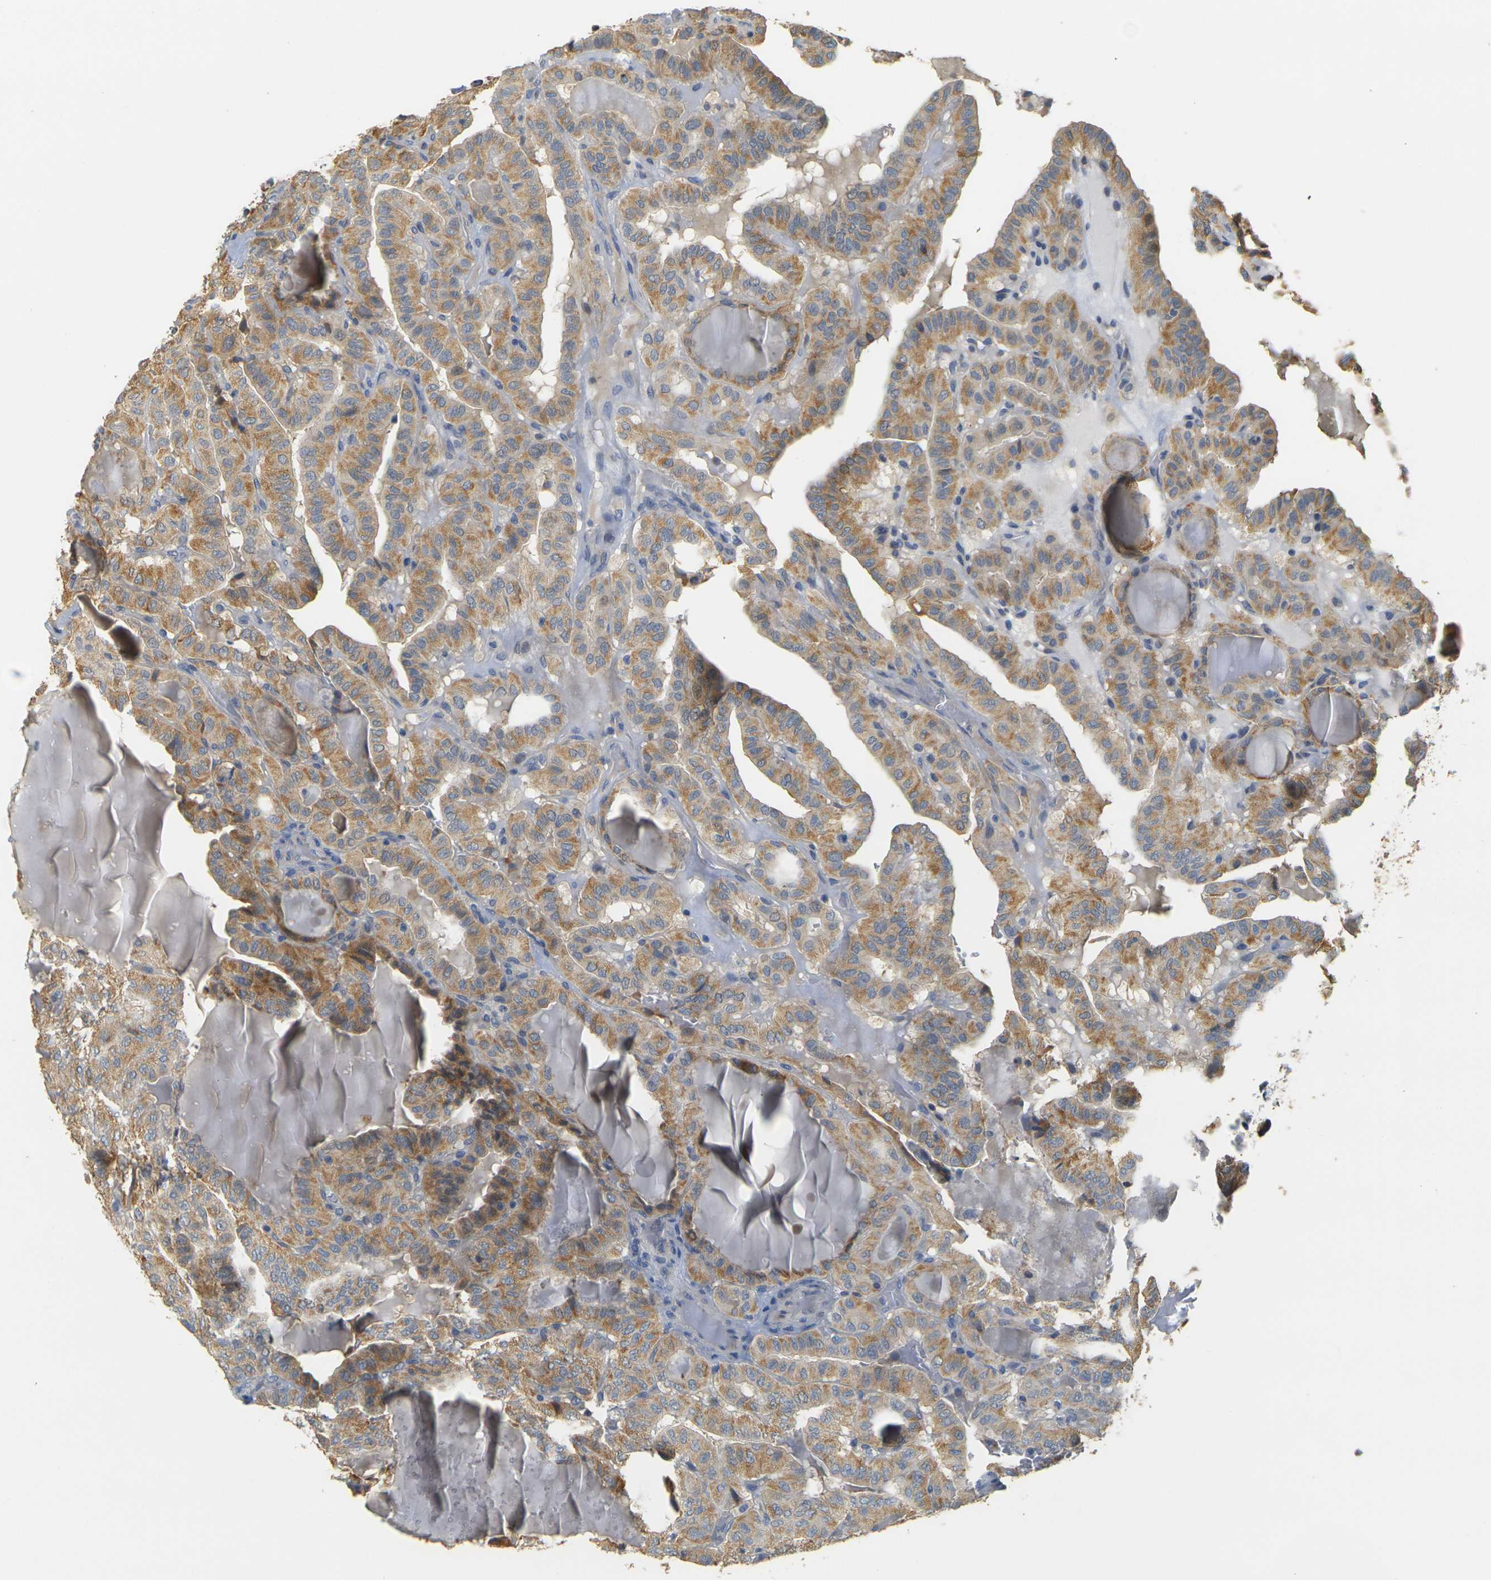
{"staining": {"intensity": "moderate", "quantity": ">75%", "location": "cytoplasmic/membranous"}, "tissue": "thyroid cancer", "cell_type": "Tumor cells", "image_type": "cancer", "snomed": [{"axis": "morphology", "description": "Papillary adenocarcinoma, NOS"}, {"axis": "topography", "description": "Thyroid gland"}], "caption": "Tumor cells exhibit medium levels of moderate cytoplasmic/membranous staining in about >75% of cells in thyroid cancer (papillary adenocarcinoma).", "gene": "GDAP1", "patient": {"sex": "male", "age": 77}}